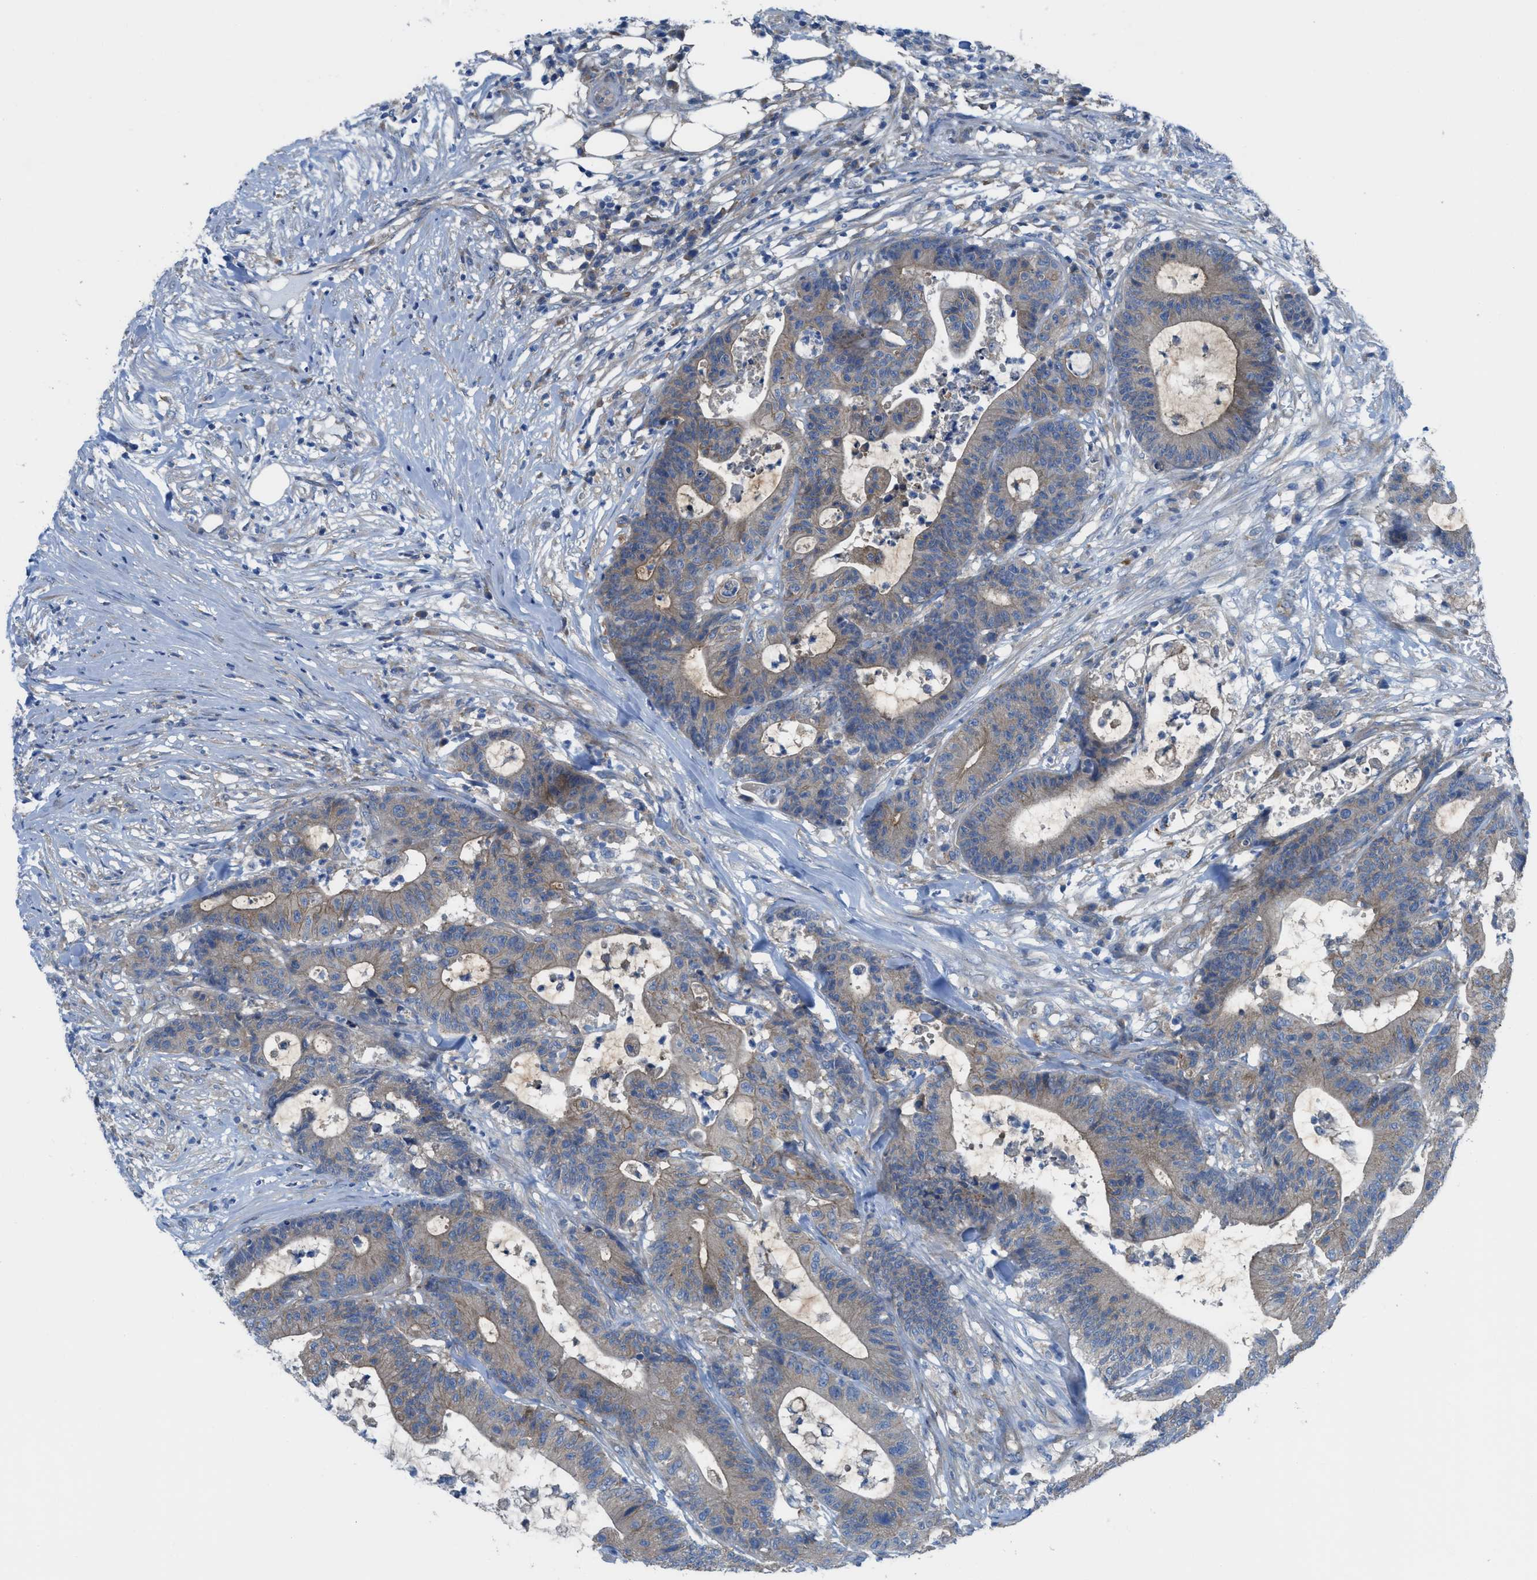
{"staining": {"intensity": "moderate", "quantity": ">75%", "location": "cytoplasmic/membranous"}, "tissue": "colorectal cancer", "cell_type": "Tumor cells", "image_type": "cancer", "snomed": [{"axis": "morphology", "description": "Adenocarcinoma, NOS"}, {"axis": "topography", "description": "Colon"}], "caption": "Immunohistochemical staining of adenocarcinoma (colorectal) displays medium levels of moderate cytoplasmic/membranous protein staining in approximately >75% of tumor cells.", "gene": "EGFR", "patient": {"sex": "female", "age": 84}}